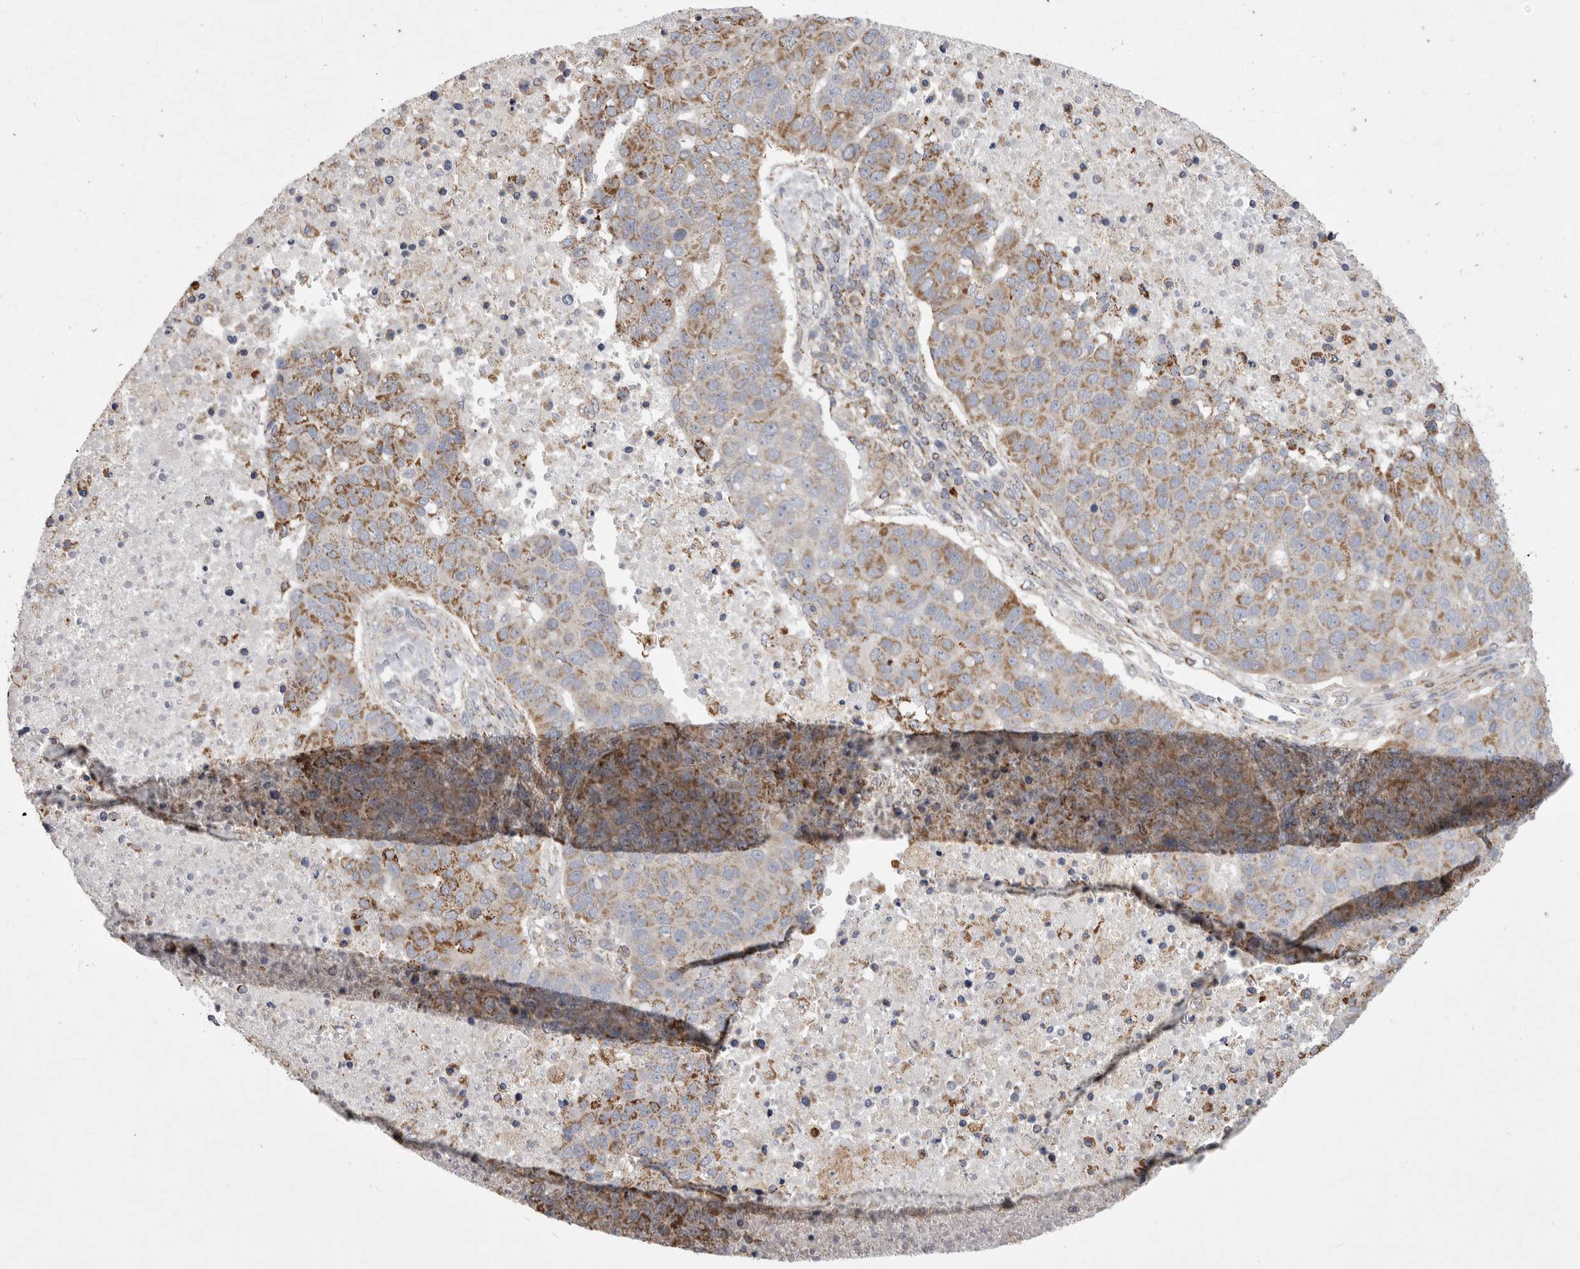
{"staining": {"intensity": "moderate", "quantity": "25%-75%", "location": "cytoplasmic/membranous"}, "tissue": "pancreatic cancer", "cell_type": "Tumor cells", "image_type": "cancer", "snomed": [{"axis": "morphology", "description": "Adenocarcinoma, NOS"}, {"axis": "topography", "description": "Pancreas"}], "caption": "Brown immunohistochemical staining in adenocarcinoma (pancreatic) exhibits moderate cytoplasmic/membranous positivity in about 25%-75% of tumor cells.", "gene": "MPZL1", "patient": {"sex": "female", "age": 61}}